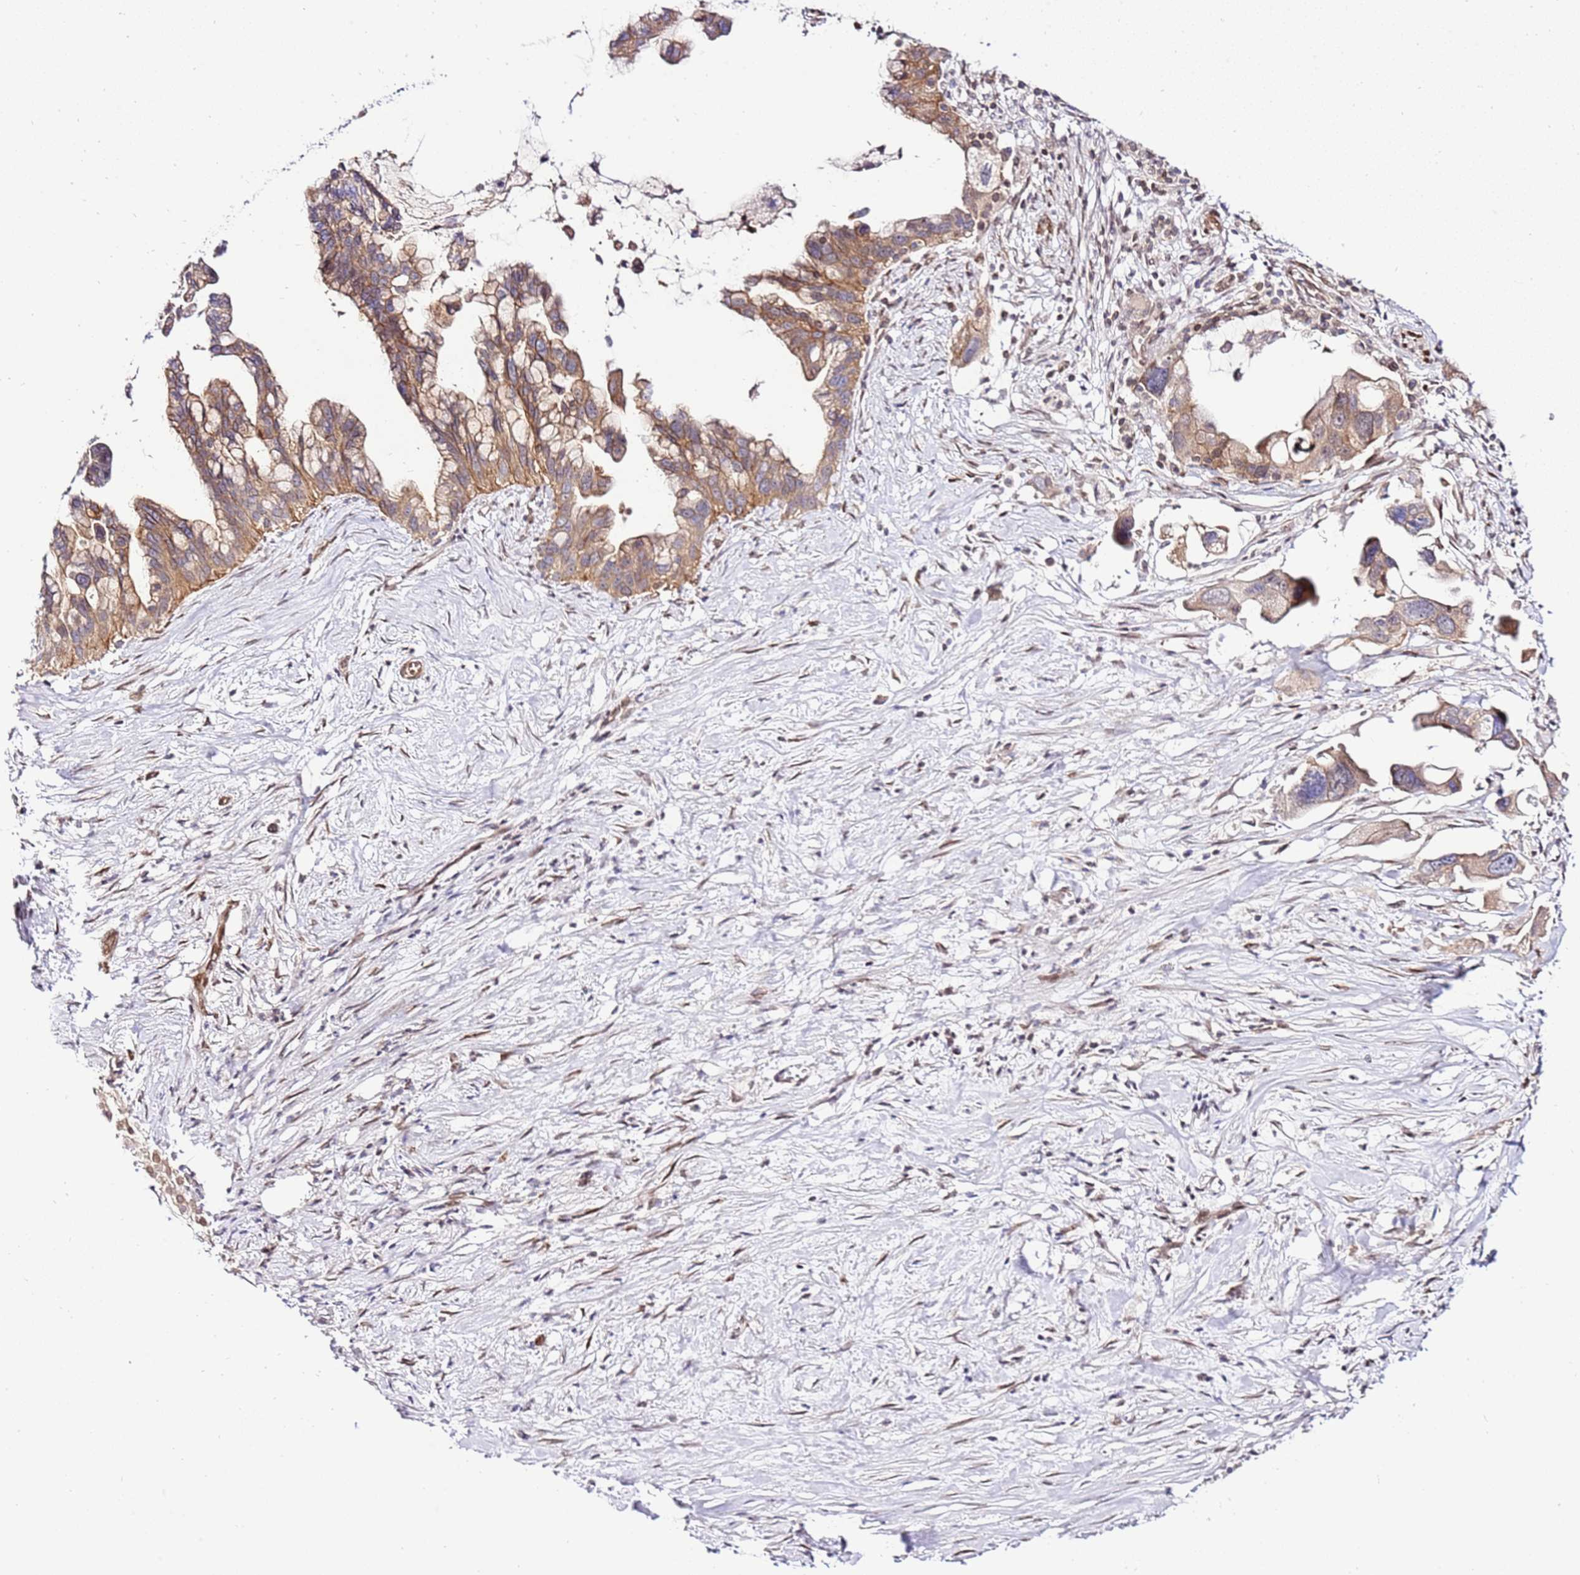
{"staining": {"intensity": "moderate", "quantity": "25%-75%", "location": "cytoplasmic/membranous"}, "tissue": "pancreatic cancer", "cell_type": "Tumor cells", "image_type": "cancer", "snomed": [{"axis": "morphology", "description": "Adenocarcinoma, NOS"}, {"axis": "topography", "description": "Pancreas"}], "caption": "A medium amount of moderate cytoplasmic/membranous positivity is identified in about 25%-75% of tumor cells in adenocarcinoma (pancreatic) tissue.", "gene": "TRIM37", "patient": {"sex": "female", "age": 83}}